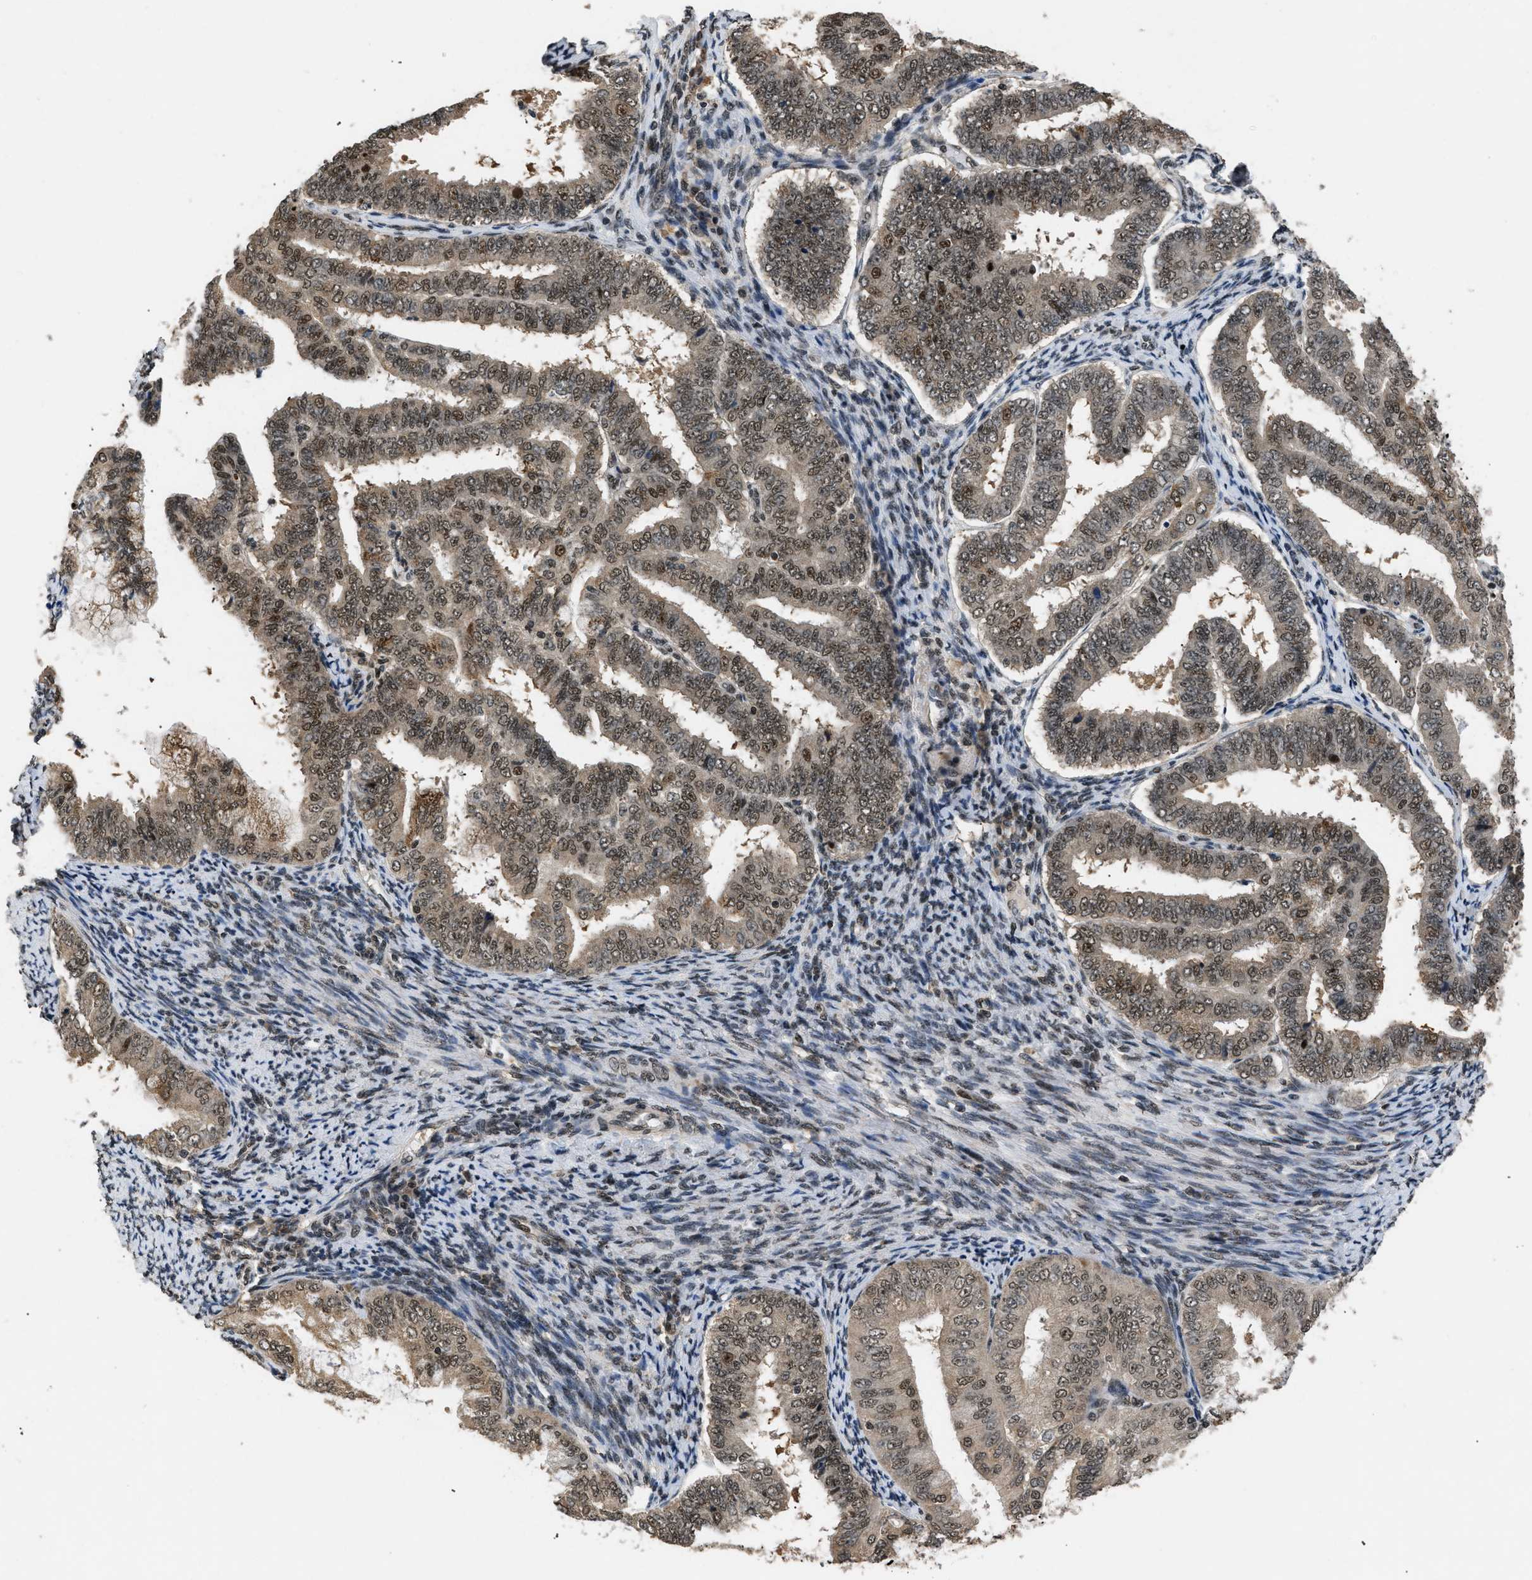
{"staining": {"intensity": "moderate", "quantity": ">75%", "location": "cytoplasmic/membranous,nuclear"}, "tissue": "endometrial cancer", "cell_type": "Tumor cells", "image_type": "cancer", "snomed": [{"axis": "morphology", "description": "Adenocarcinoma, NOS"}, {"axis": "topography", "description": "Endometrium"}], "caption": "High-magnification brightfield microscopy of endometrial adenocarcinoma stained with DAB (3,3'-diaminobenzidine) (brown) and counterstained with hematoxylin (blue). tumor cells exhibit moderate cytoplasmic/membranous and nuclear positivity is seen in approximately>75% of cells.", "gene": "RBM5", "patient": {"sex": "female", "age": 63}}